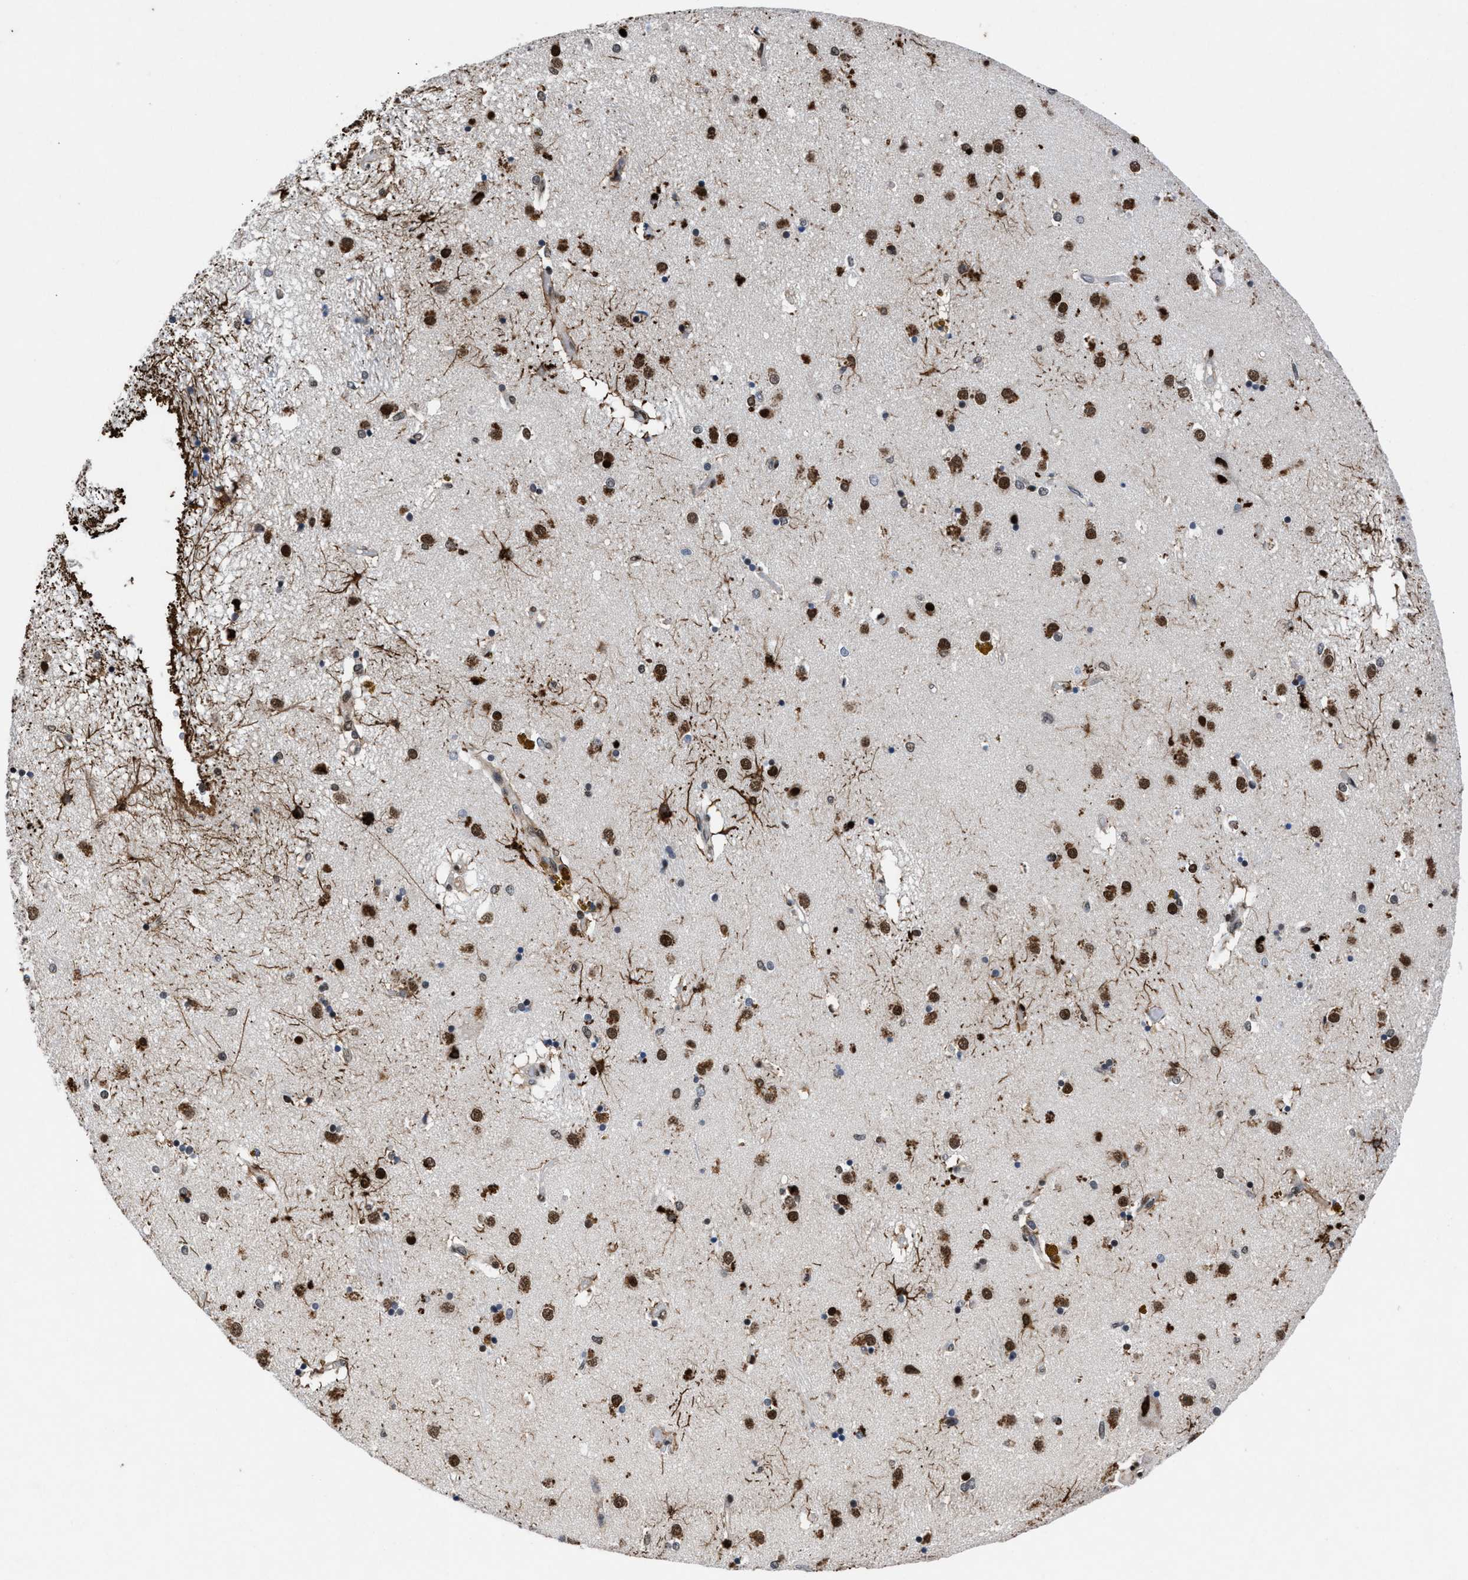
{"staining": {"intensity": "moderate", "quantity": "25%-75%", "location": "nuclear"}, "tissue": "caudate", "cell_type": "Glial cells", "image_type": "normal", "snomed": [{"axis": "morphology", "description": "Normal tissue, NOS"}, {"axis": "topography", "description": "Lateral ventricle wall"}], "caption": "High-power microscopy captured an IHC micrograph of benign caudate, revealing moderate nuclear positivity in approximately 25%-75% of glial cells.", "gene": "WDR81", "patient": {"sex": "male", "age": 70}}